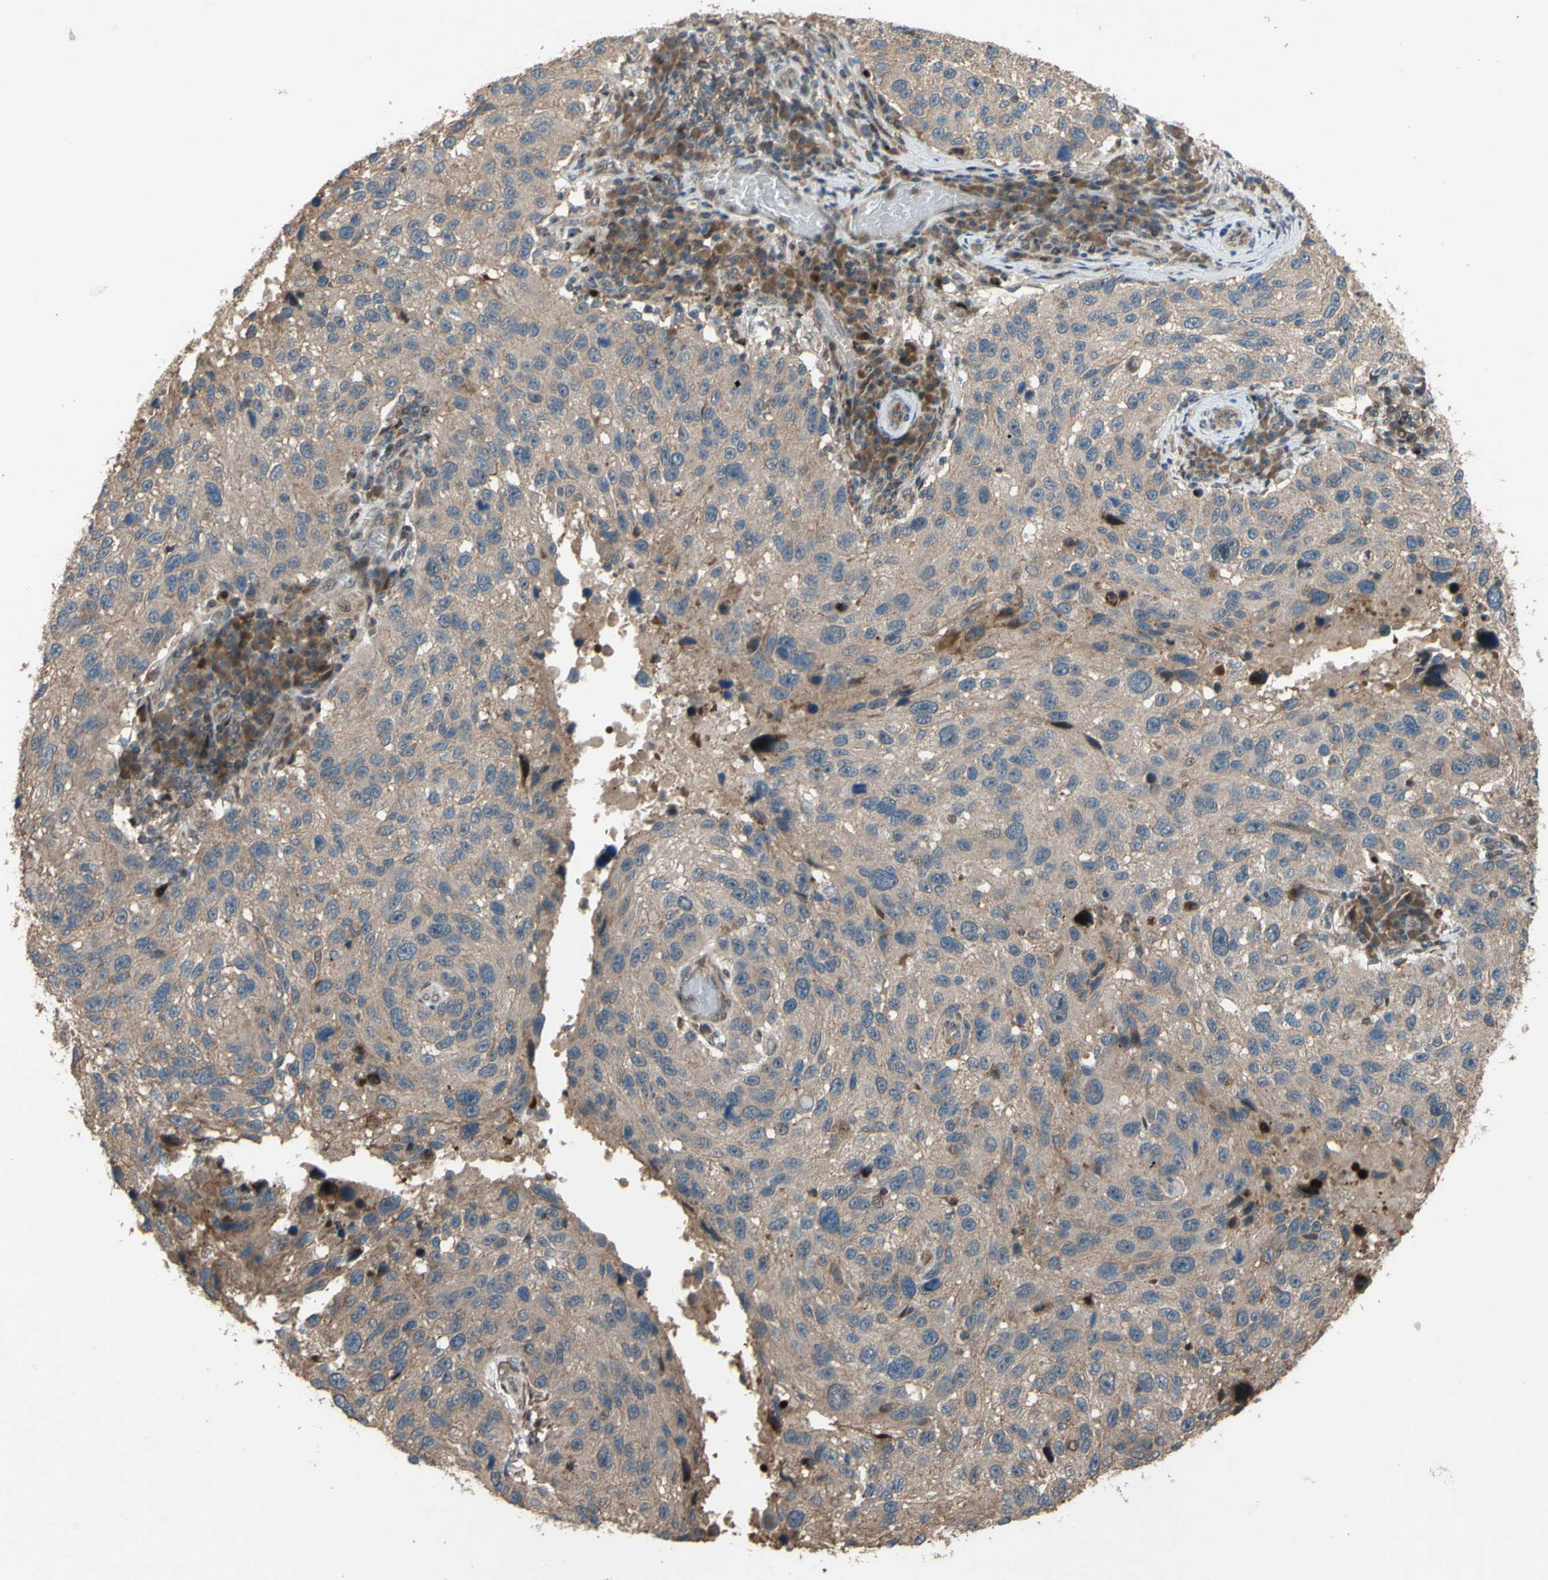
{"staining": {"intensity": "moderate", "quantity": ">75%", "location": "cytoplasmic/membranous"}, "tissue": "melanoma", "cell_type": "Tumor cells", "image_type": "cancer", "snomed": [{"axis": "morphology", "description": "Malignant melanoma, NOS"}, {"axis": "topography", "description": "Skin"}], "caption": "Immunohistochemistry photomicrograph of neoplastic tissue: melanoma stained using immunohistochemistry demonstrates medium levels of moderate protein expression localized specifically in the cytoplasmic/membranous of tumor cells, appearing as a cytoplasmic/membranous brown color.", "gene": "SHROOM4", "patient": {"sex": "male", "age": 53}}